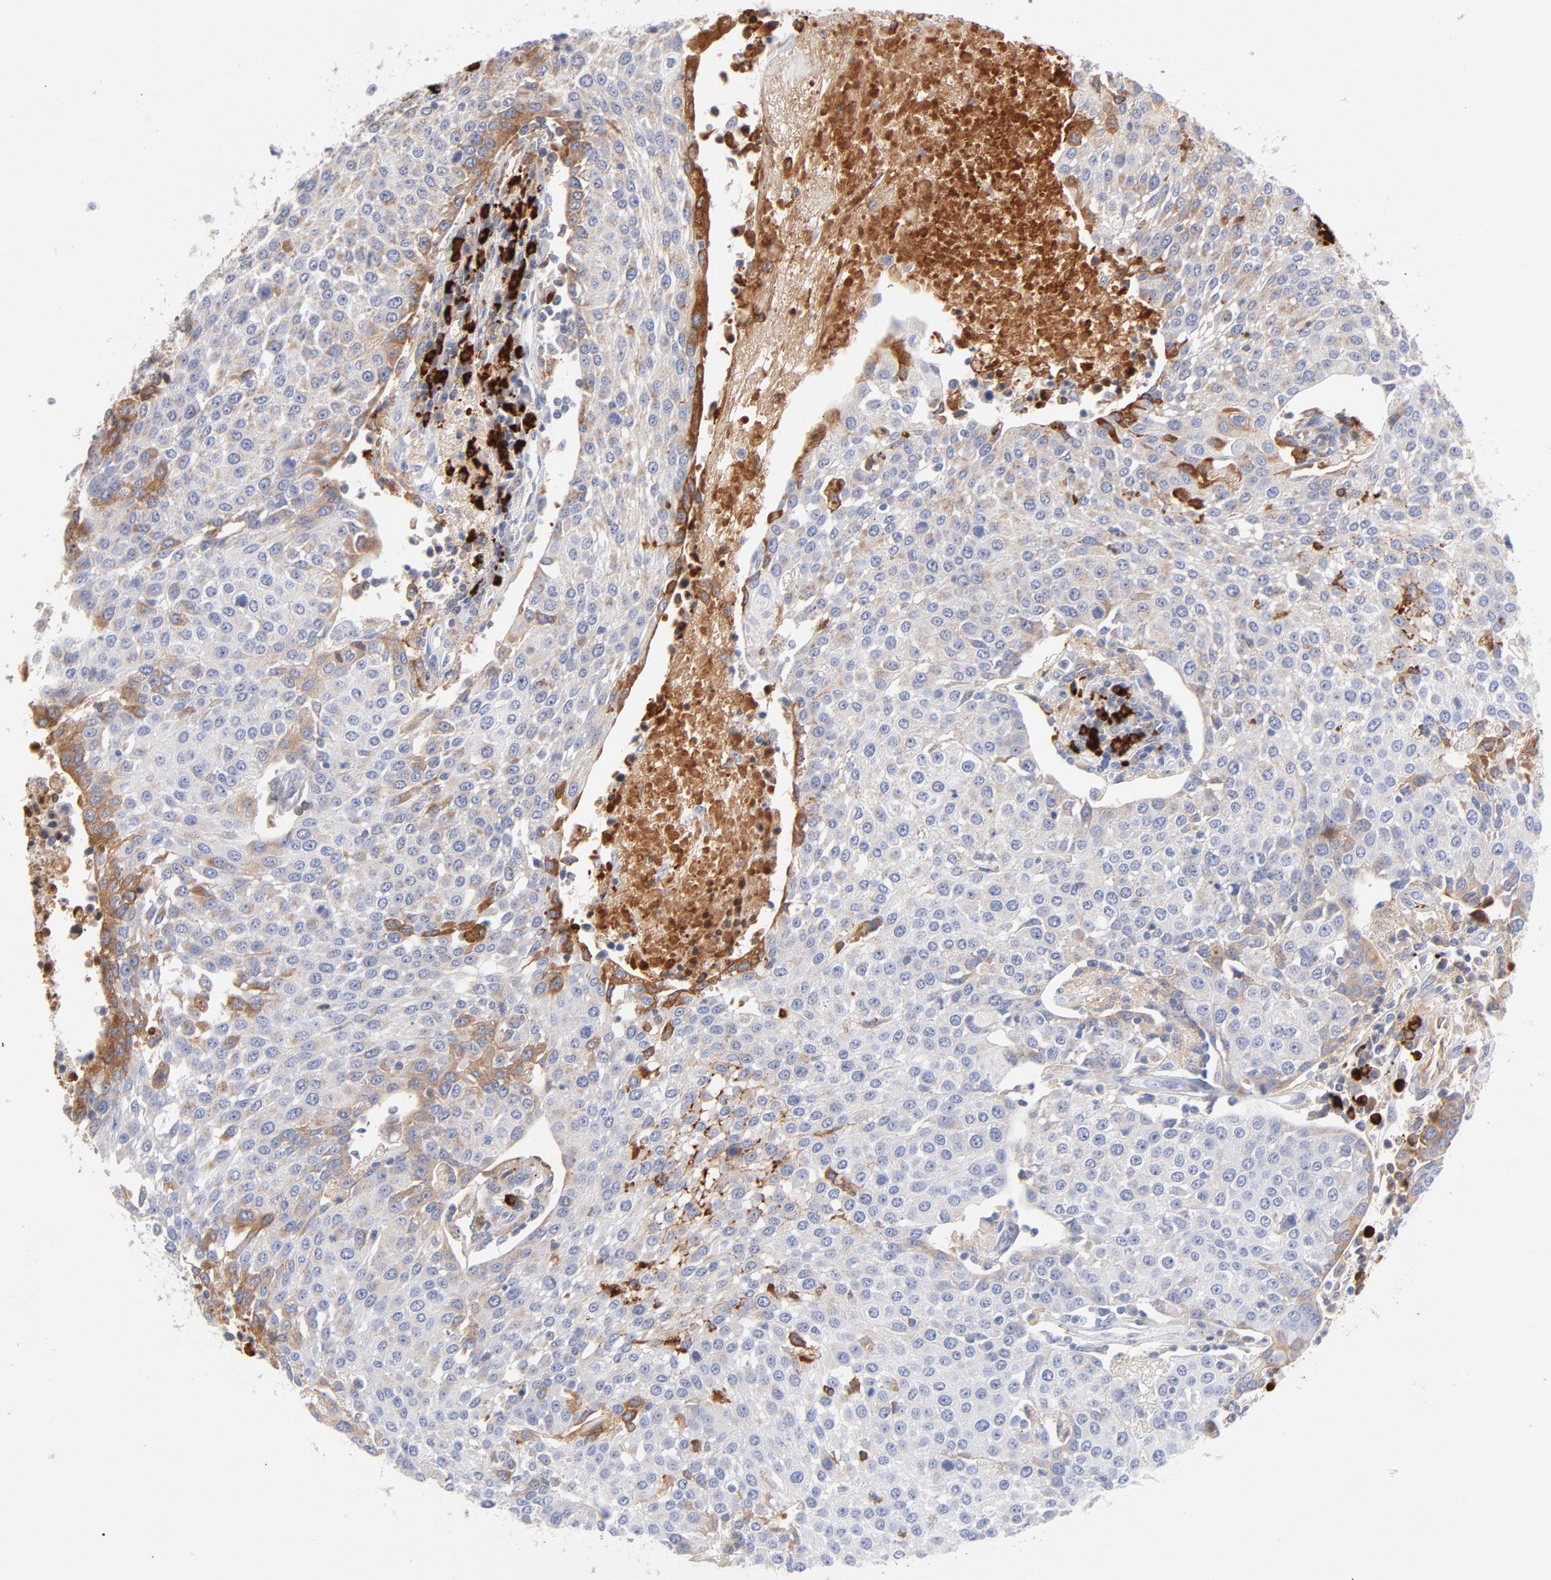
{"staining": {"intensity": "negative", "quantity": "none", "location": "none"}, "tissue": "urothelial cancer", "cell_type": "Tumor cells", "image_type": "cancer", "snomed": [{"axis": "morphology", "description": "Urothelial carcinoma, High grade"}, {"axis": "topography", "description": "Urinary bladder"}], "caption": "This is a image of immunohistochemistry staining of urothelial carcinoma (high-grade), which shows no expression in tumor cells. The staining is performed using DAB (3,3'-diaminobenzidine) brown chromogen with nuclei counter-stained in using hematoxylin.", "gene": "PLAT", "patient": {"sex": "female", "age": 85}}